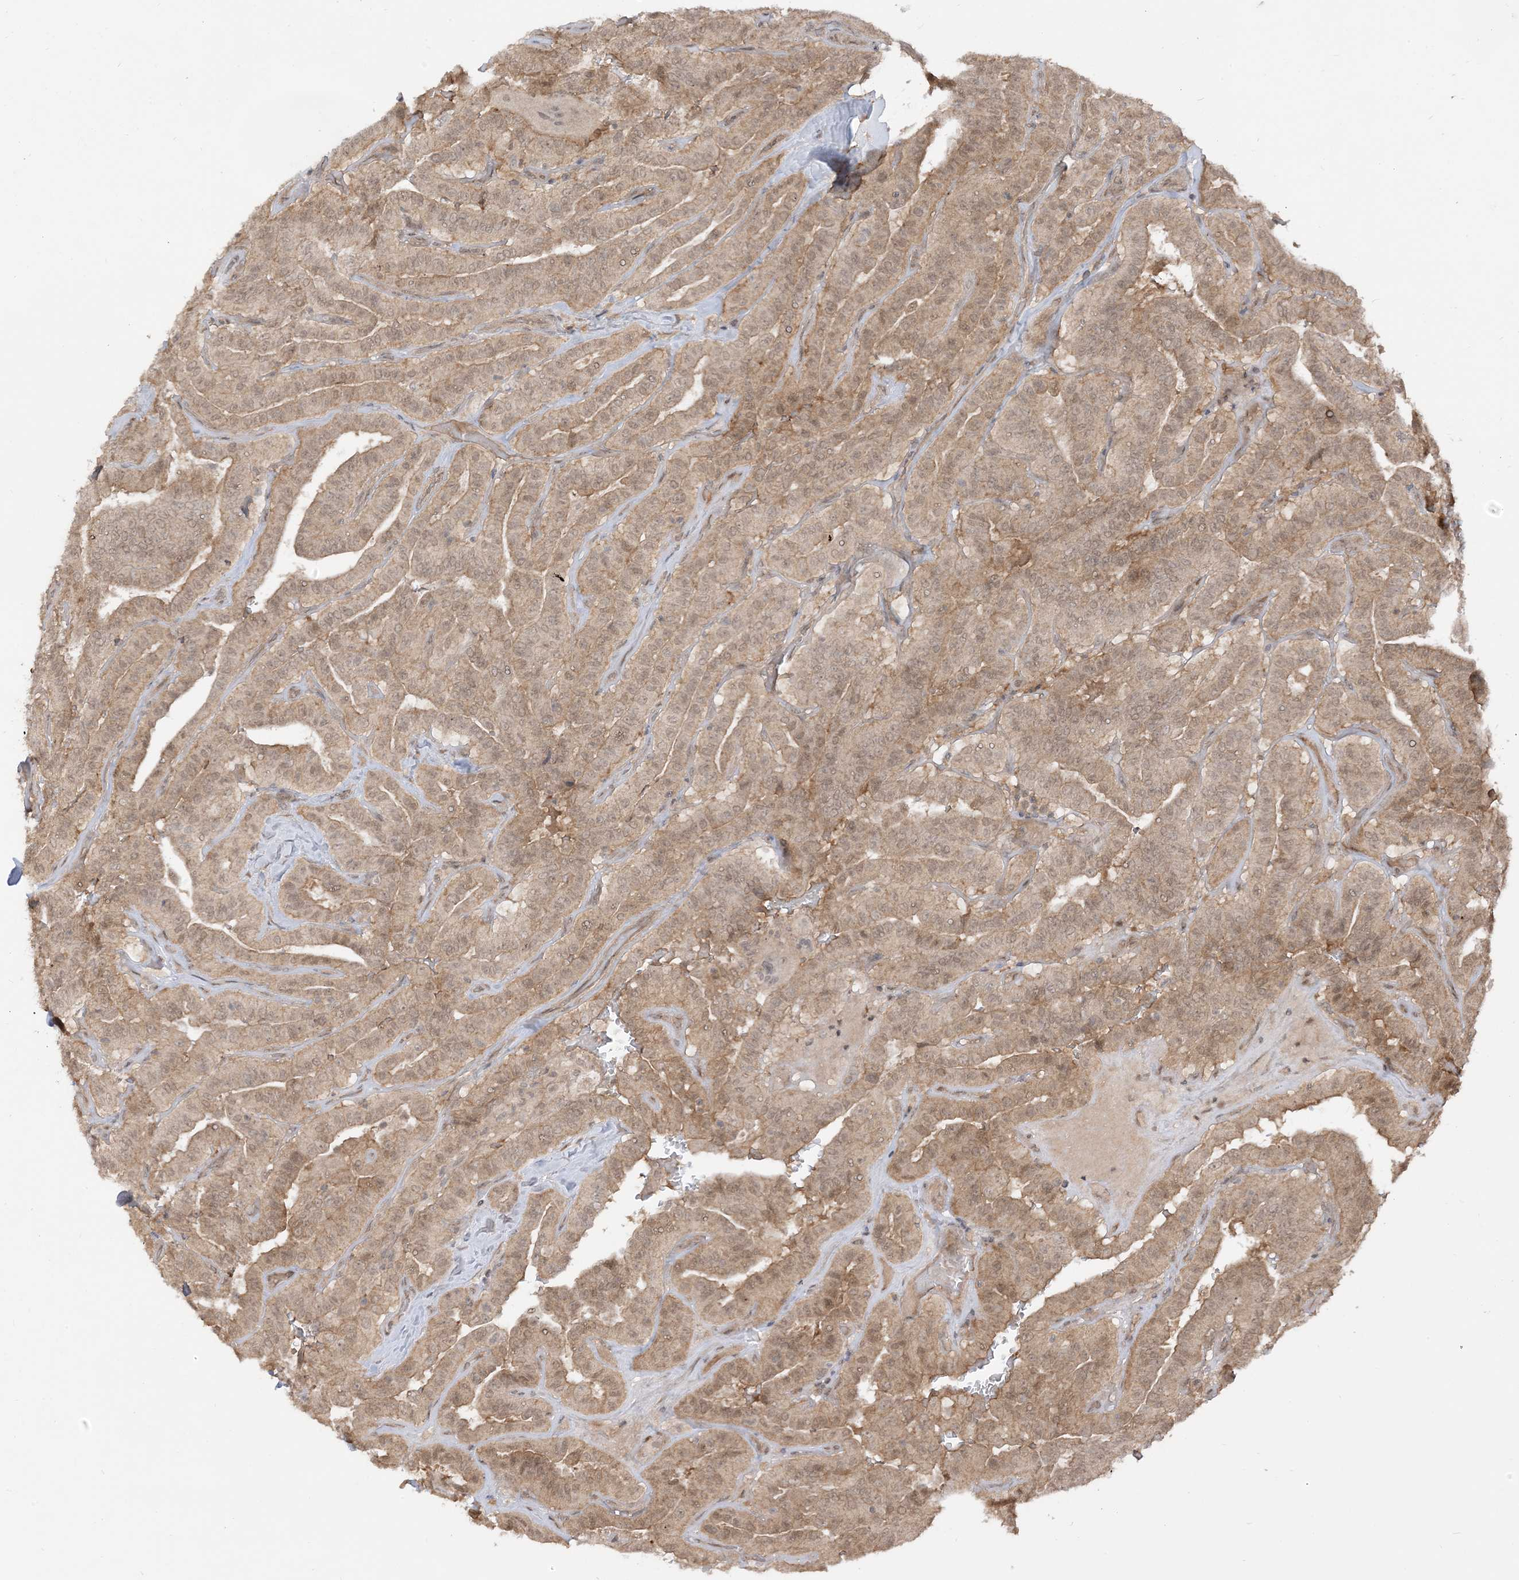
{"staining": {"intensity": "weak", "quantity": ">75%", "location": "cytoplasmic/membranous"}, "tissue": "thyroid cancer", "cell_type": "Tumor cells", "image_type": "cancer", "snomed": [{"axis": "morphology", "description": "Papillary adenocarcinoma, NOS"}, {"axis": "topography", "description": "Thyroid gland"}], "caption": "IHC photomicrograph of thyroid cancer stained for a protein (brown), which exhibits low levels of weak cytoplasmic/membranous staining in approximately >75% of tumor cells.", "gene": "TBCC", "patient": {"sex": "male", "age": 77}}